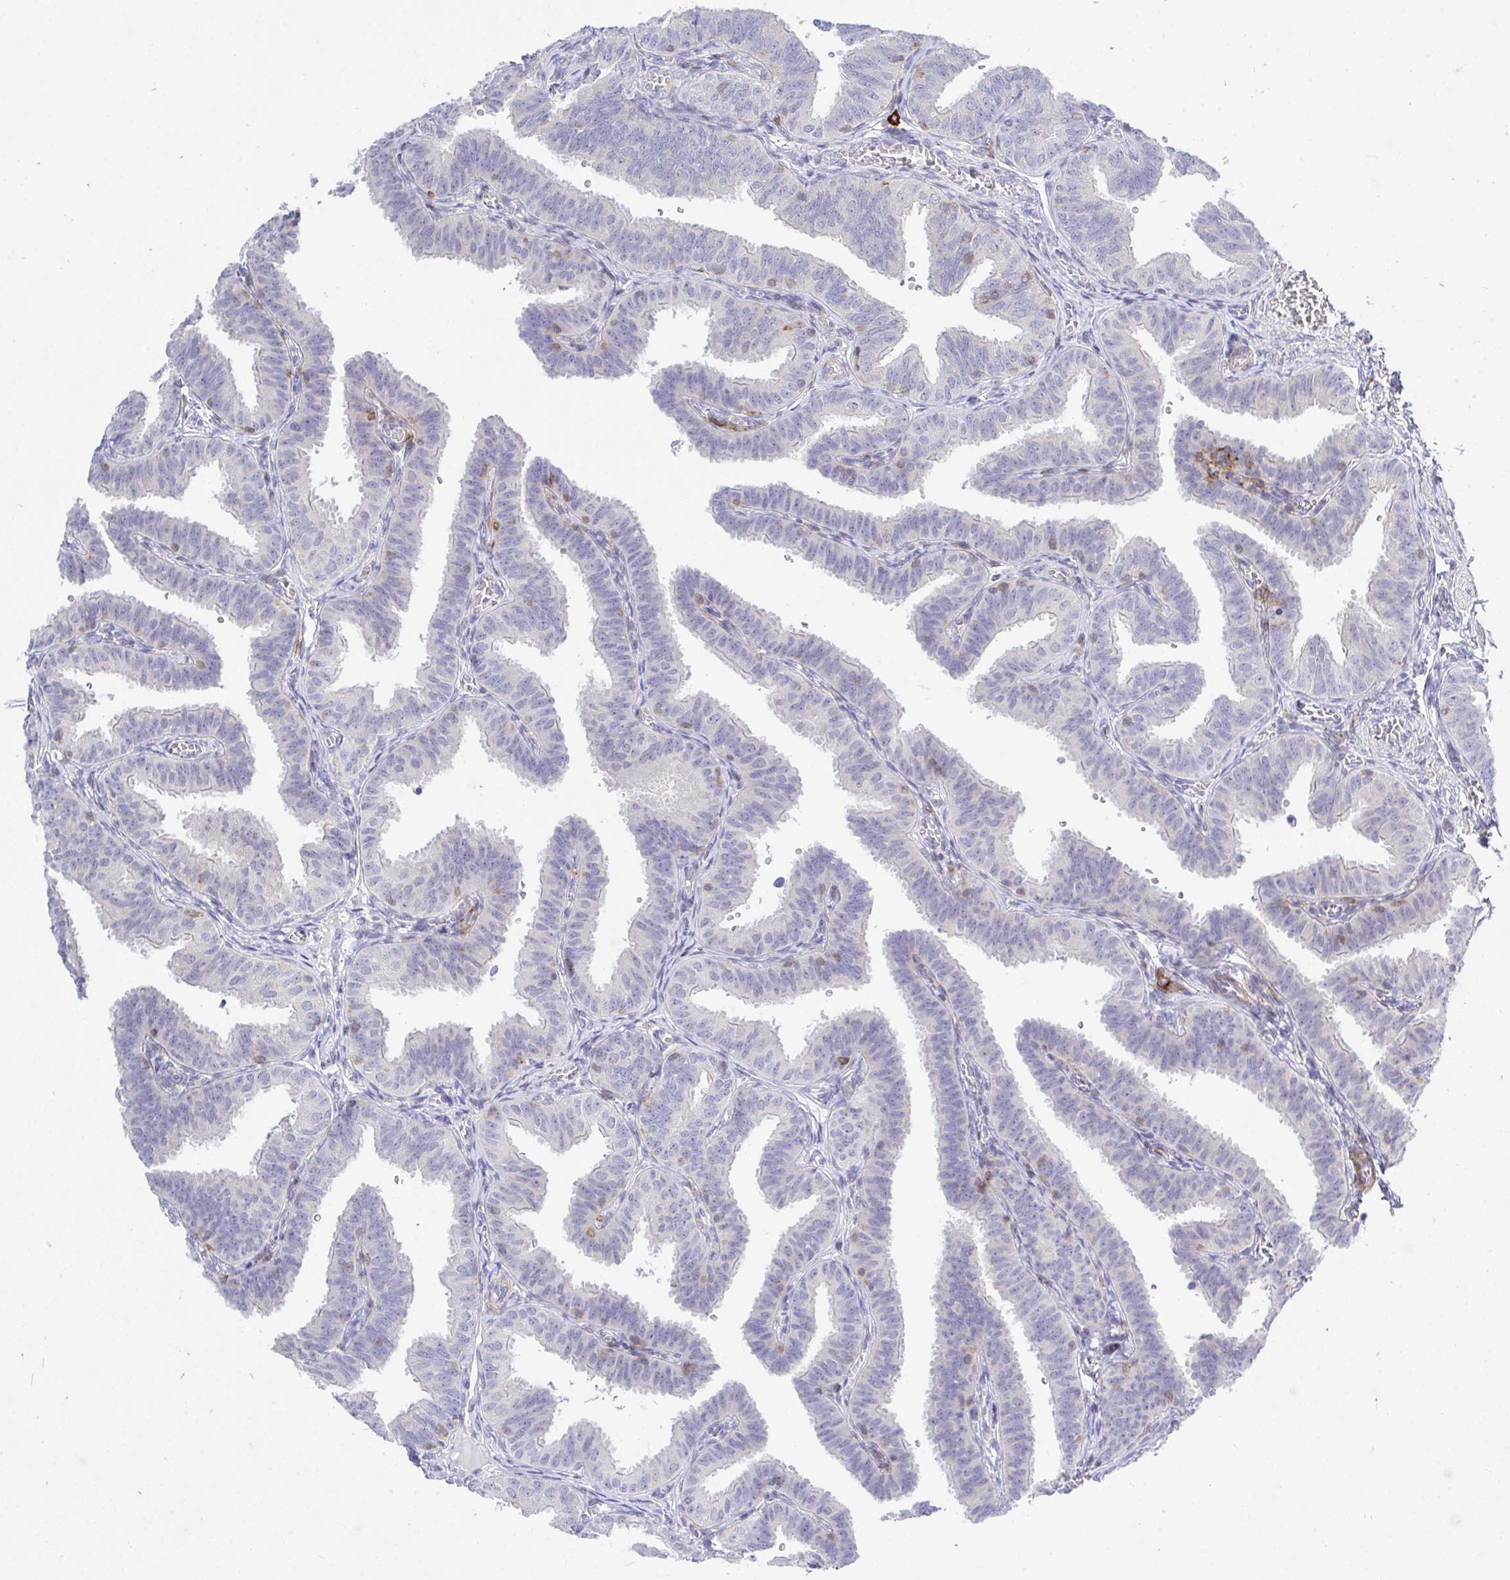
{"staining": {"intensity": "negative", "quantity": "none", "location": "none"}, "tissue": "fallopian tube", "cell_type": "Glandular cells", "image_type": "normal", "snomed": [{"axis": "morphology", "description": "Normal tissue, NOS"}, {"axis": "topography", "description": "Fallopian tube"}], "caption": "High power microscopy histopathology image of an immunohistochemistry photomicrograph of benign fallopian tube, revealing no significant expression in glandular cells.", "gene": "FRMD3", "patient": {"sex": "female", "age": 25}}